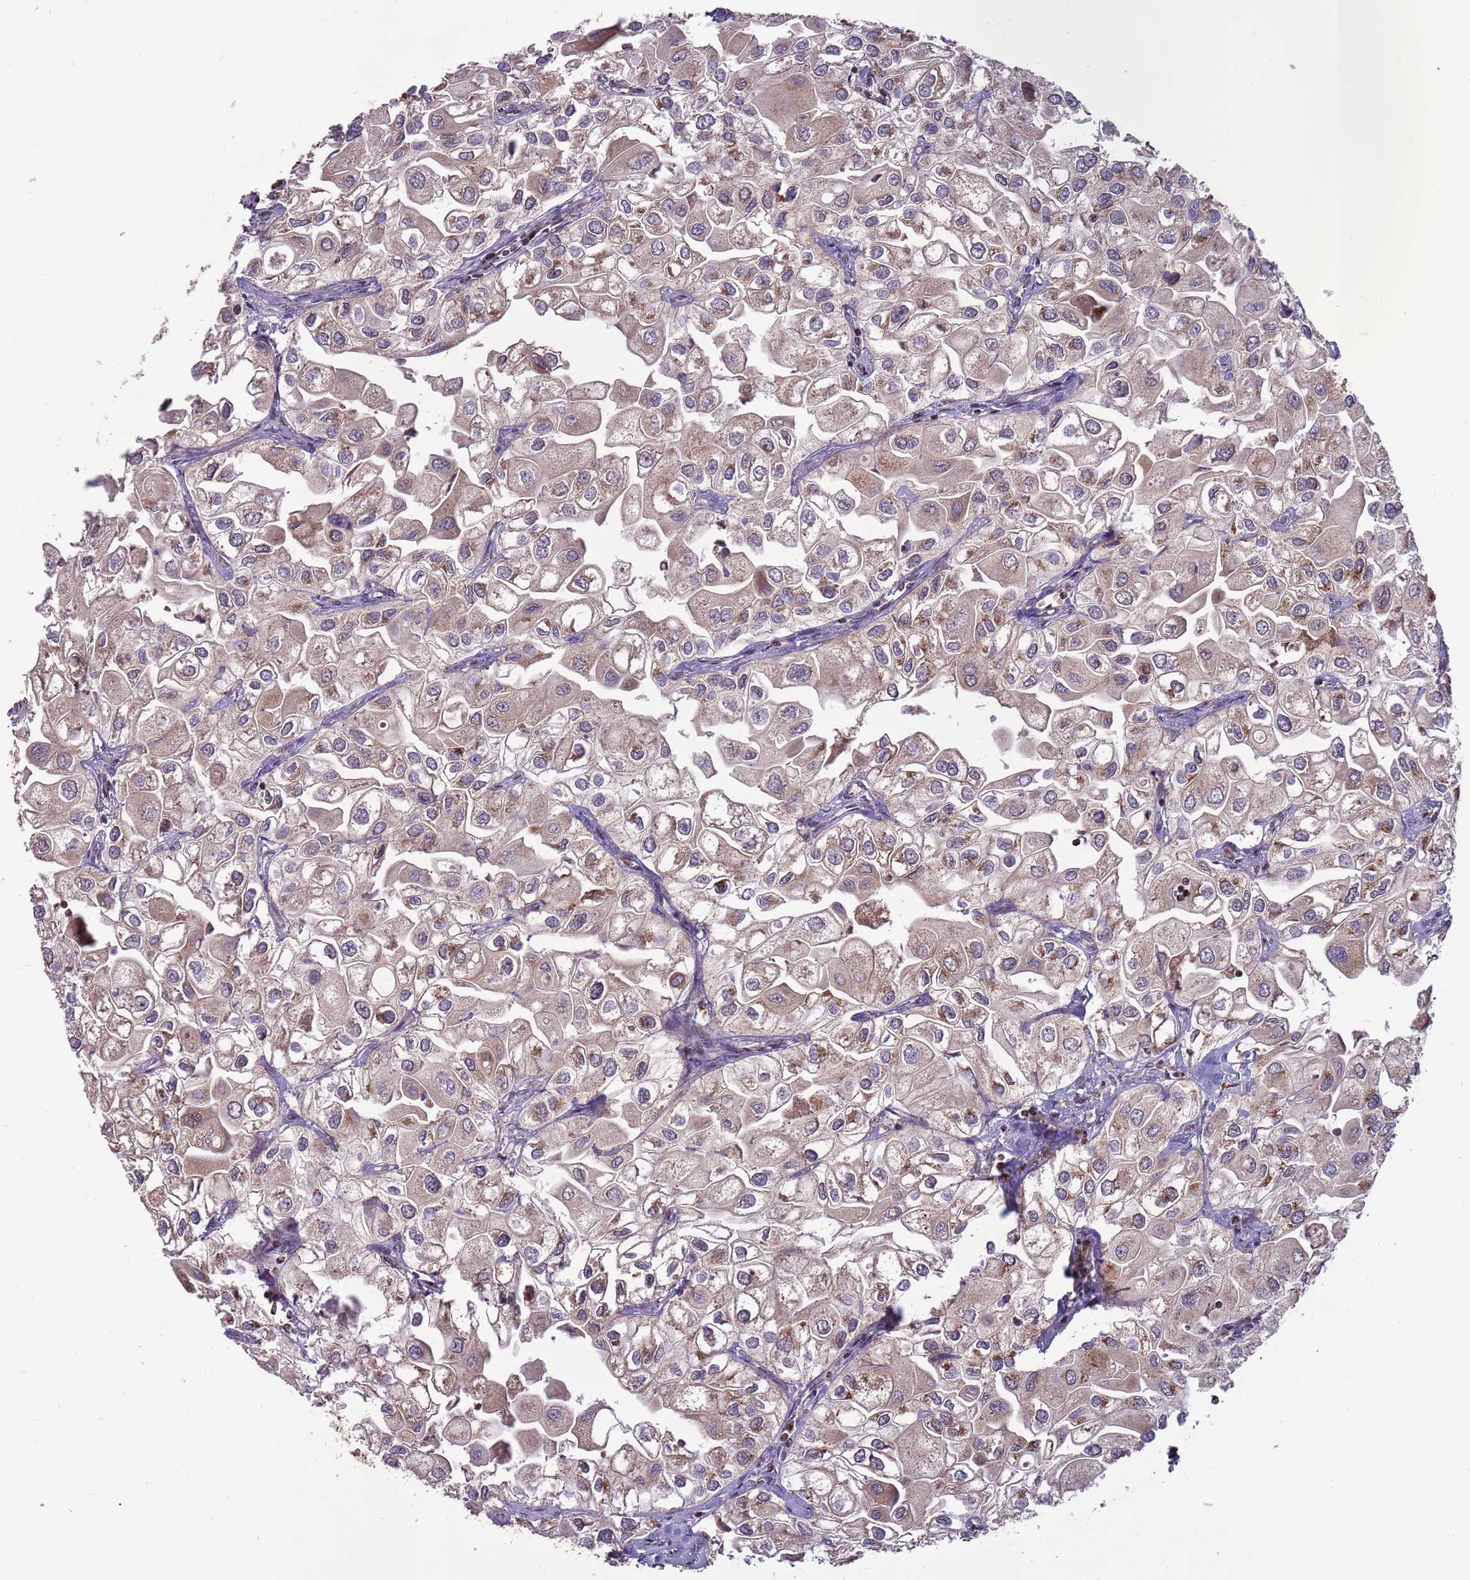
{"staining": {"intensity": "moderate", "quantity": "25%-75%", "location": "cytoplasmic/membranous,nuclear"}, "tissue": "urothelial cancer", "cell_type": "Tumor cells", "image_type": "cancer", "snomed": [{"axis": "morphology", "description": "Urothelial carcinoma, High grade"}, {"axis": "topography", "description": "Urinary bladder"}], "caption": "High-grade urothelial carcinoma stained with DAB (3,3'-diaminobenzidine) immunohistochemistry (IHC) shows medium levels of moderate cytoplasmic/membranous and nuclear expression in about 25%-75% of tumor cells.", "gene": "RCOR2", "patient": {"sex": "male", "age": 64}}